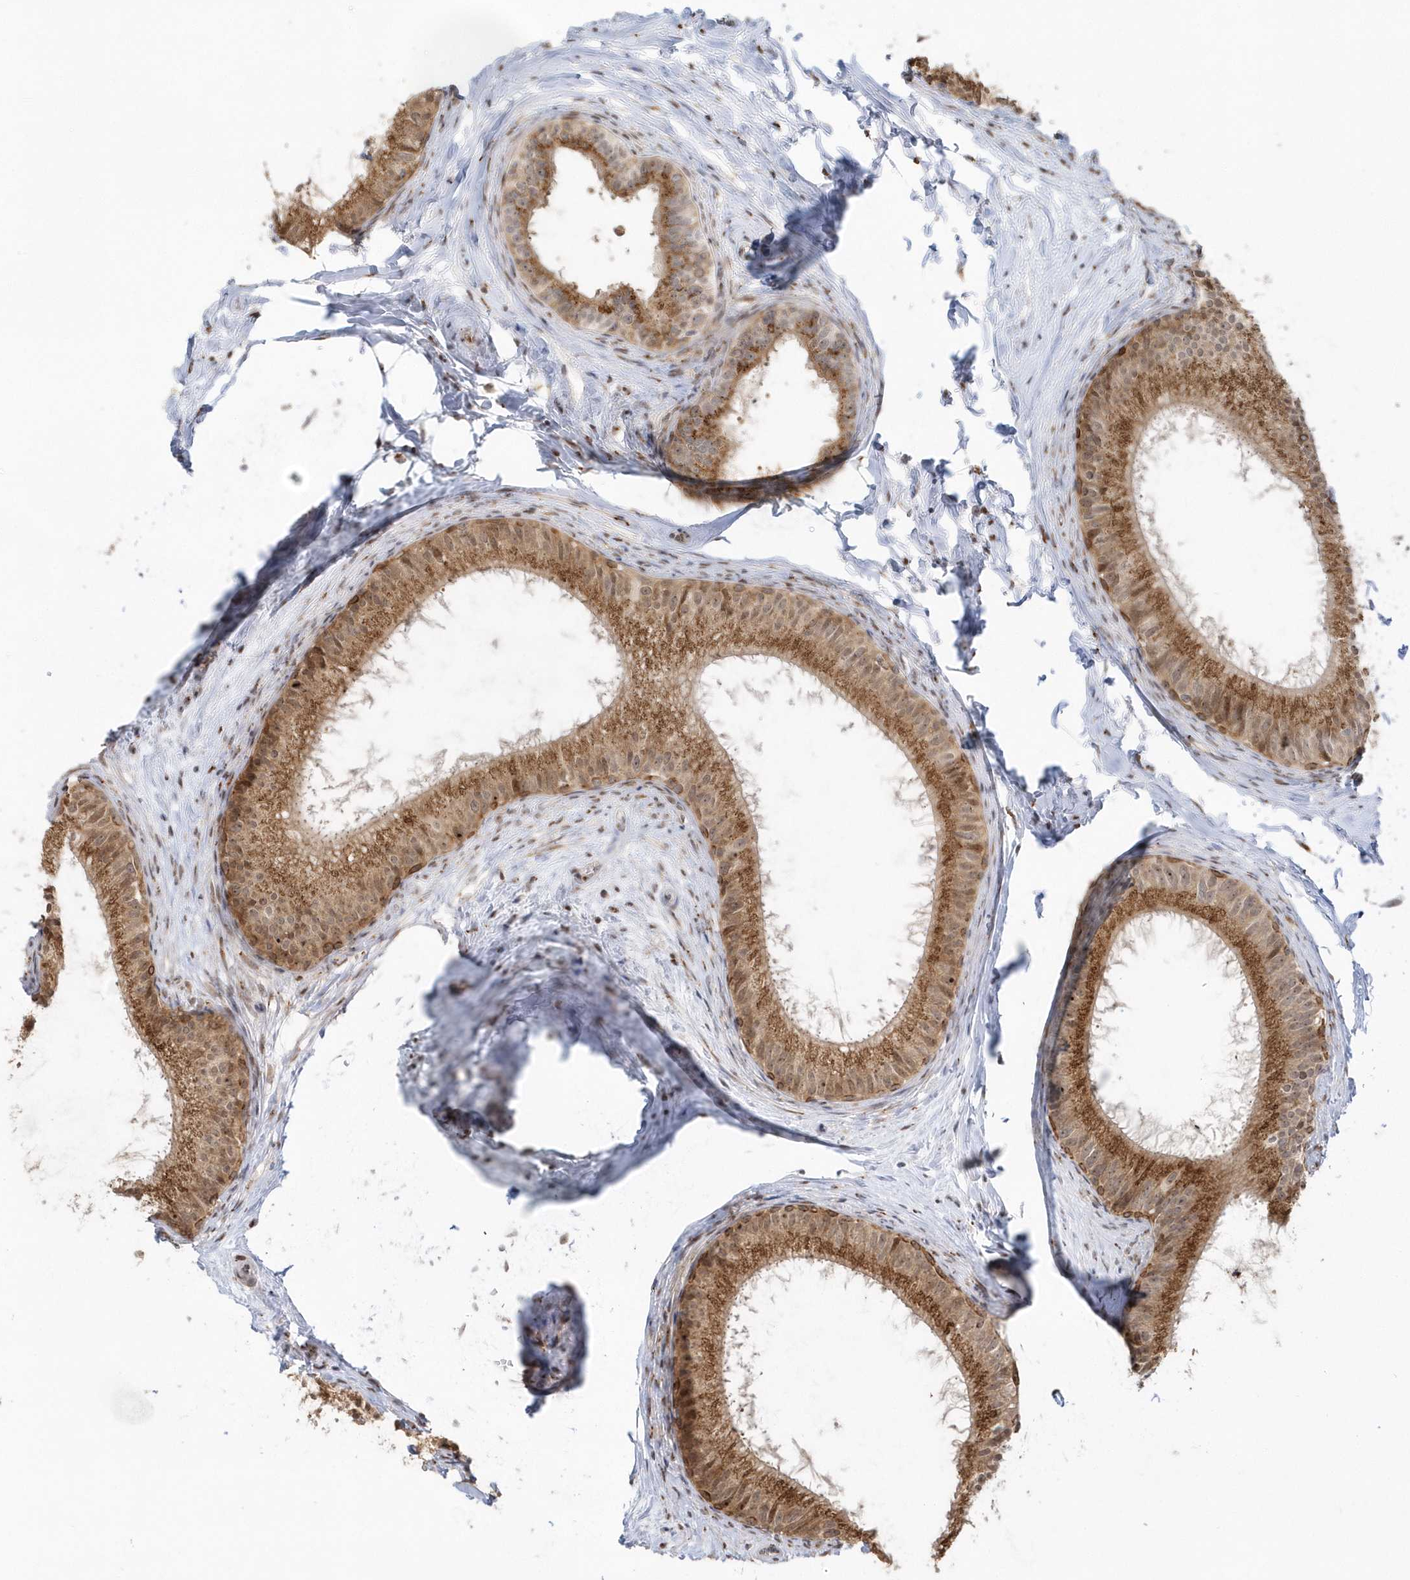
{"staining": {"intensity": "strong", "quantity": ">75%", "location": "cytoplasmic/membranous,nuclear"}, "tissue": "epididymis", "cell_type": "Glandular cells", "image_type": "normal", "snomed": [{"axis": "morphology", "description": "Normal tissue, NOS"}, {"axis": "topography", "description": "Epididymis"}], "caption": "An immunohistochemistry micrograph of normal tissue is shown. Protein staining in brown labels strong cytoplasmic/membranous,nuclear positivity in epididymis within glandular cells.", "gene": "DHFR", "patient": {"sex": "male", "age": 34}}